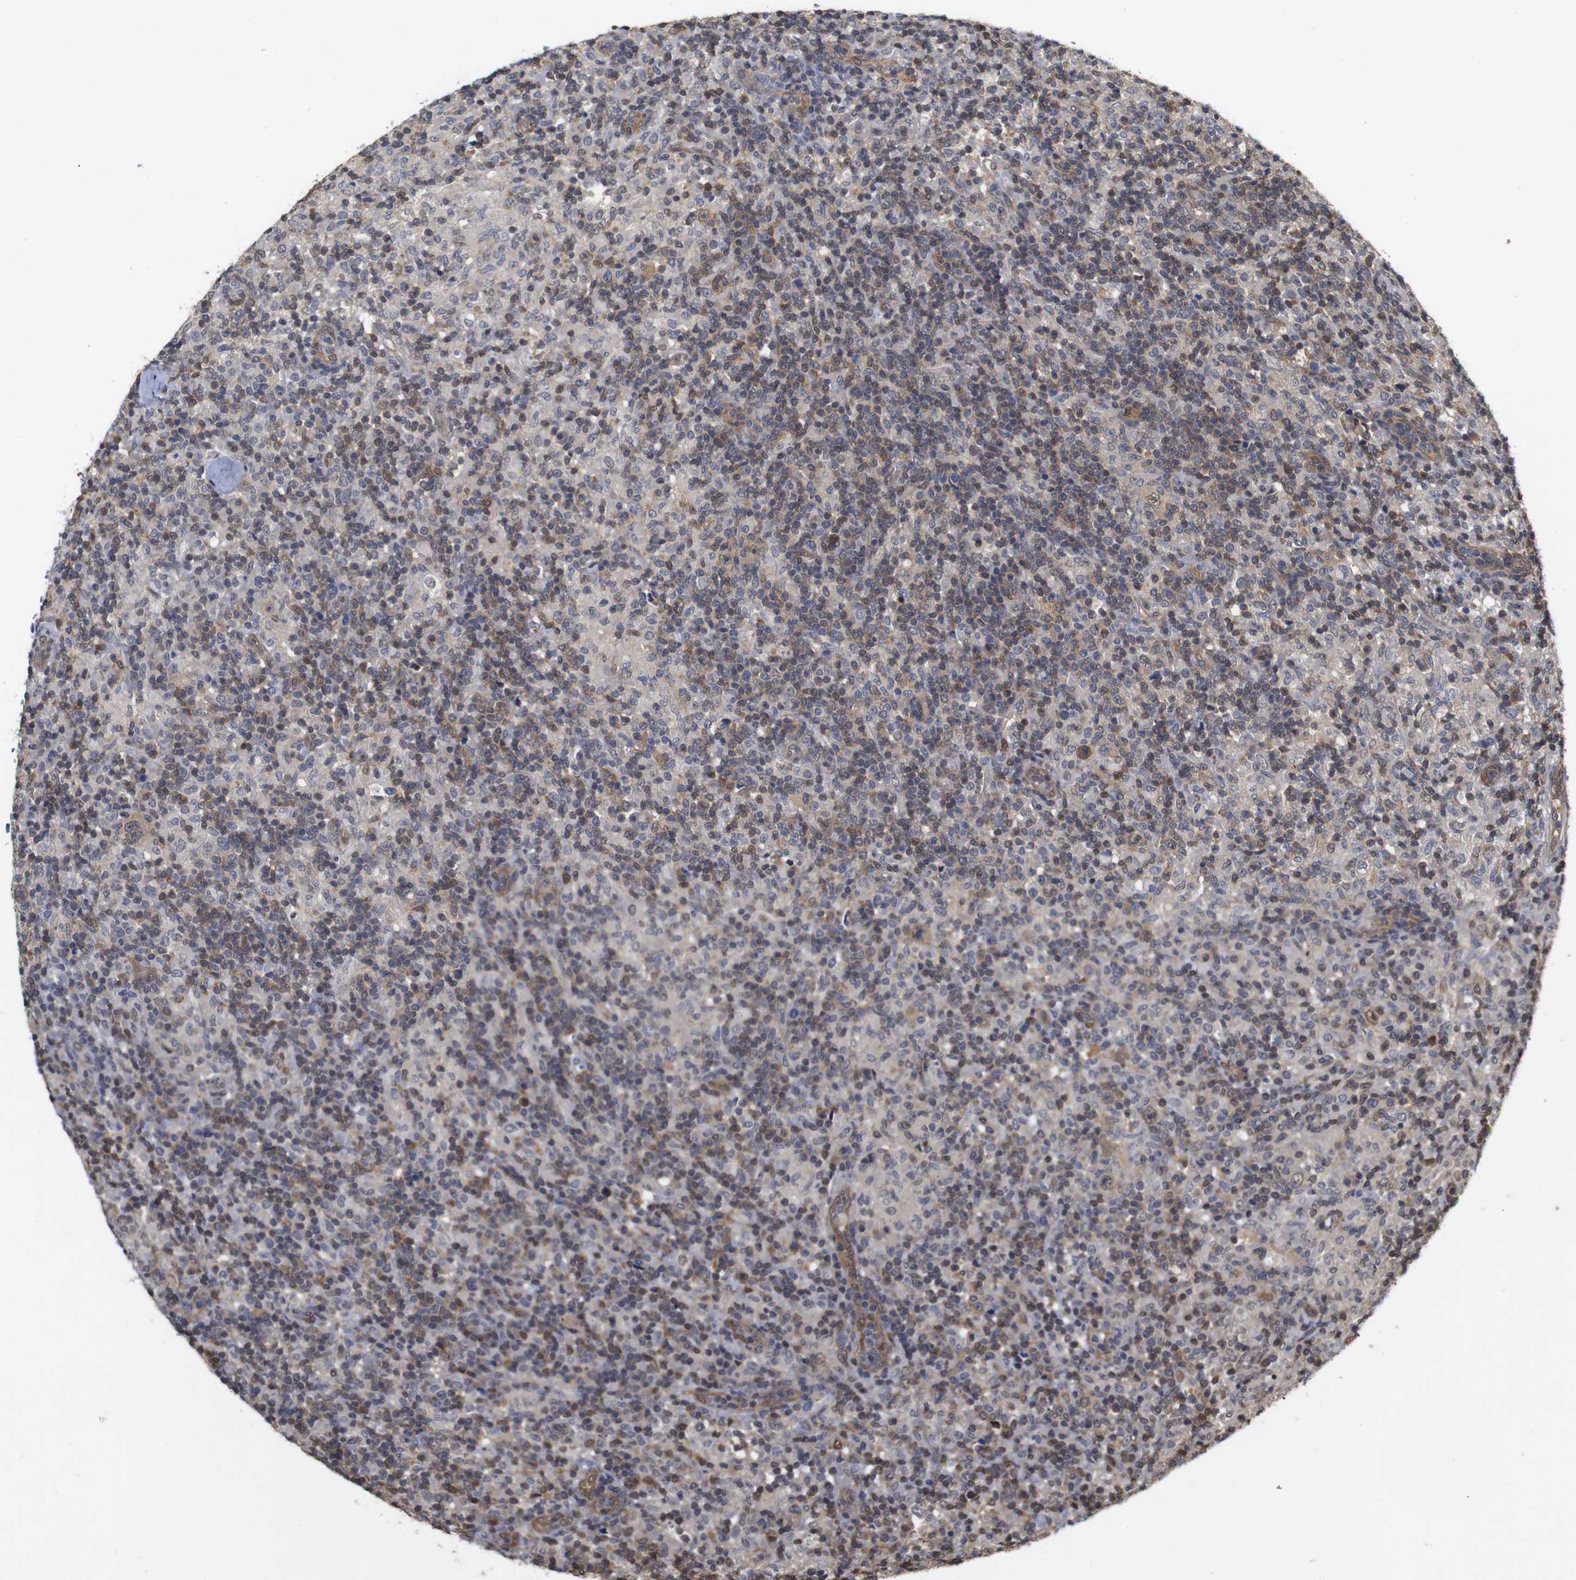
{"staining": {"intensity": "moderate", "quantity": "25%-75%", "location": "cytoplasmic/membranous,nuclear"}, "tissue": "lymphoma", "cell_type": "Tumor cells", "image_type": "cancer", "snomed": [{"axis": "morphology", "description": "Hodgkin's disease, NOS"}, {"axis": "topography", "description": "Lymph node"}], "caption": "DAB (3,3'-diaminobenzidine) immunohistochemical staining of human Hodgkin's disease exhibits moderate cytoplasmic/membranous and nuclear protein expression in about 25%-75% of tumor cells. (Brightfield microscopy of DAB IHC at high magnification).", "gene": "SUMO3", "patient": {"sex": "male", "age": 70}}